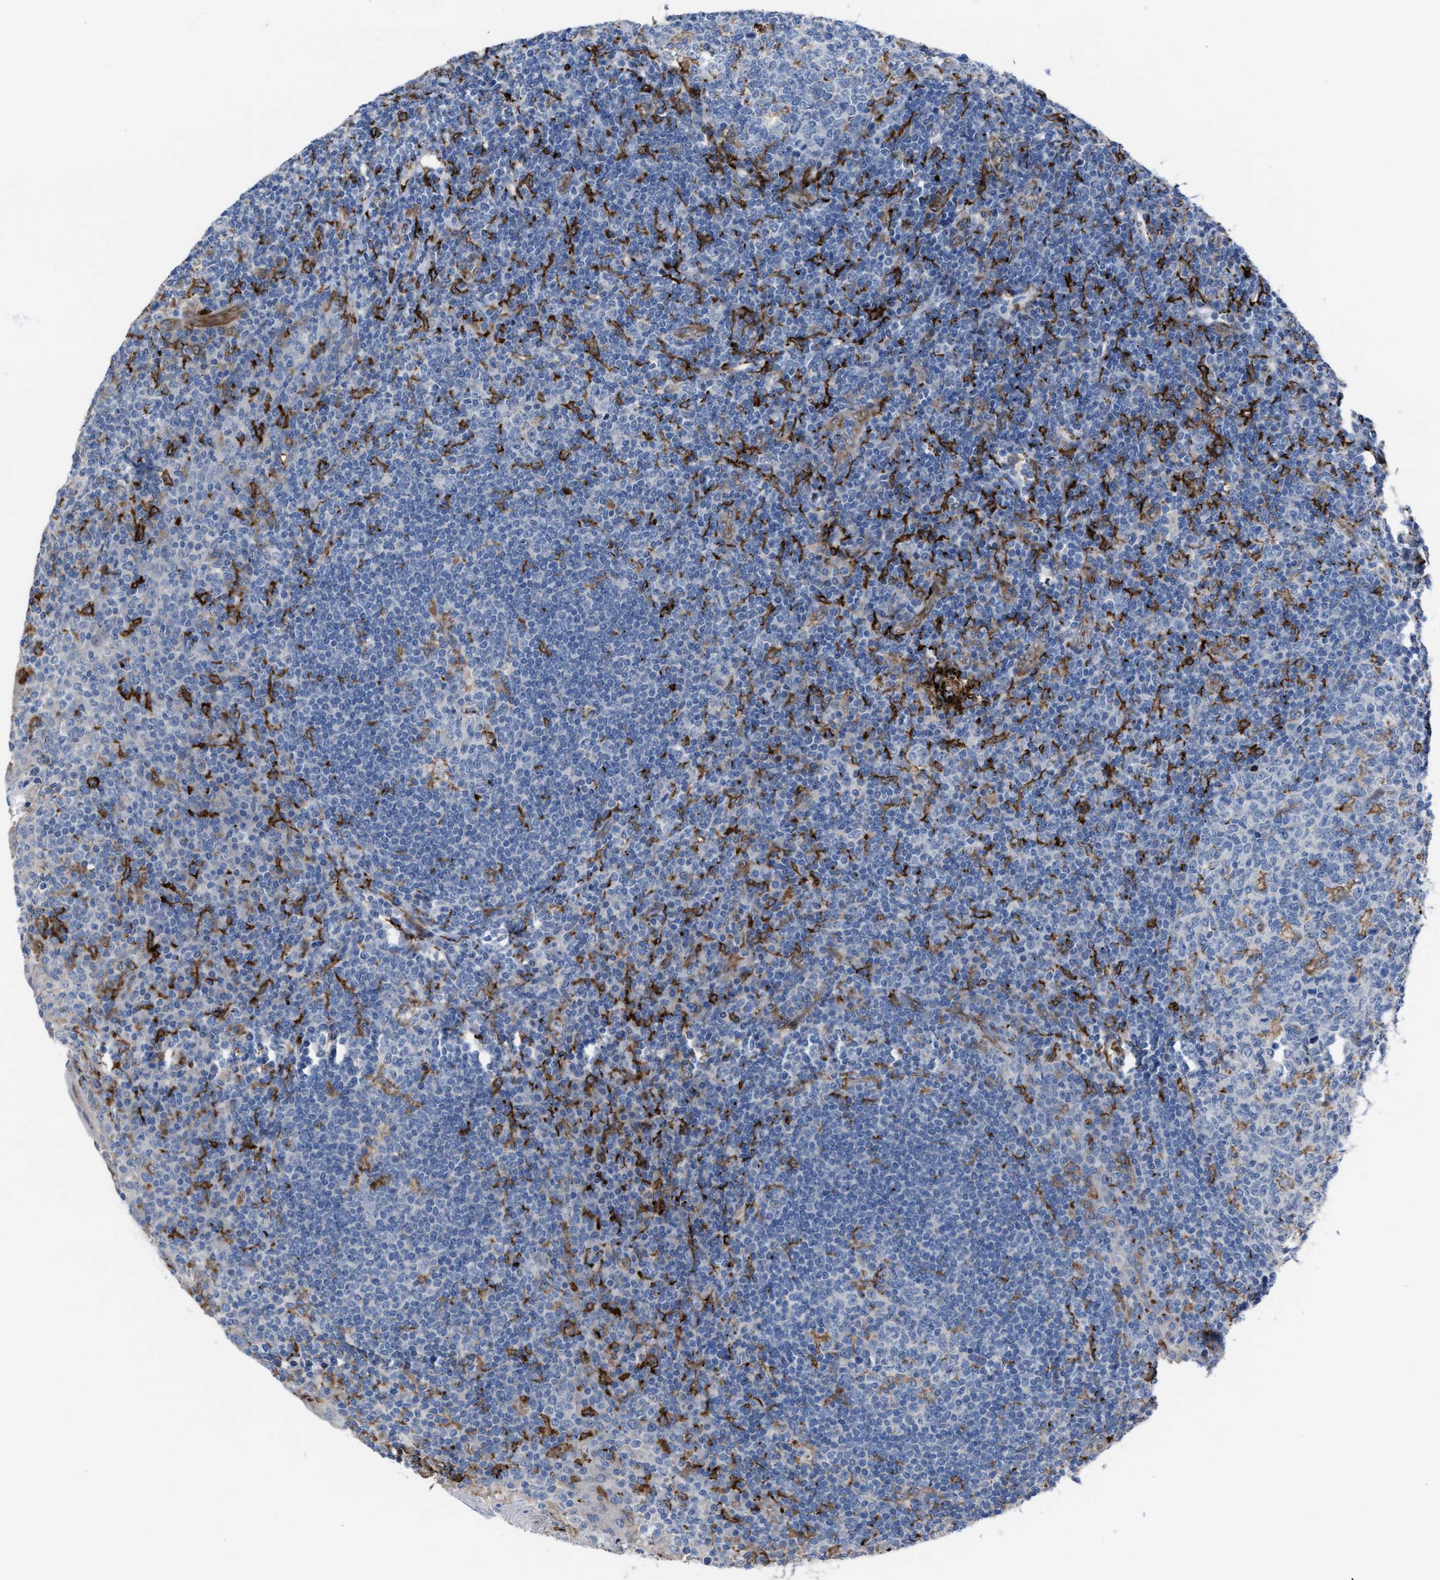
{"staining": {"intensity": "moderate", "quantity": "<25%", "location": "cytoplasmic/membranous"}, "tissue": "tonsil", "cell_type": "Germinal center cells", "image_type": "normal", "snomed": [{"axis": "morphology", "description": "Normal tissue, NOS"}, {"axis": "topography", "description": "Tonsil"}], "caption": "Moderate cytoplasmic/membranous staining for a protein is present in about <25% of germinal center cells of normal tonsil using immunohistochemistry.", "gene": "SLC47A1", "patient": {"sex": "female", "age": 19}}